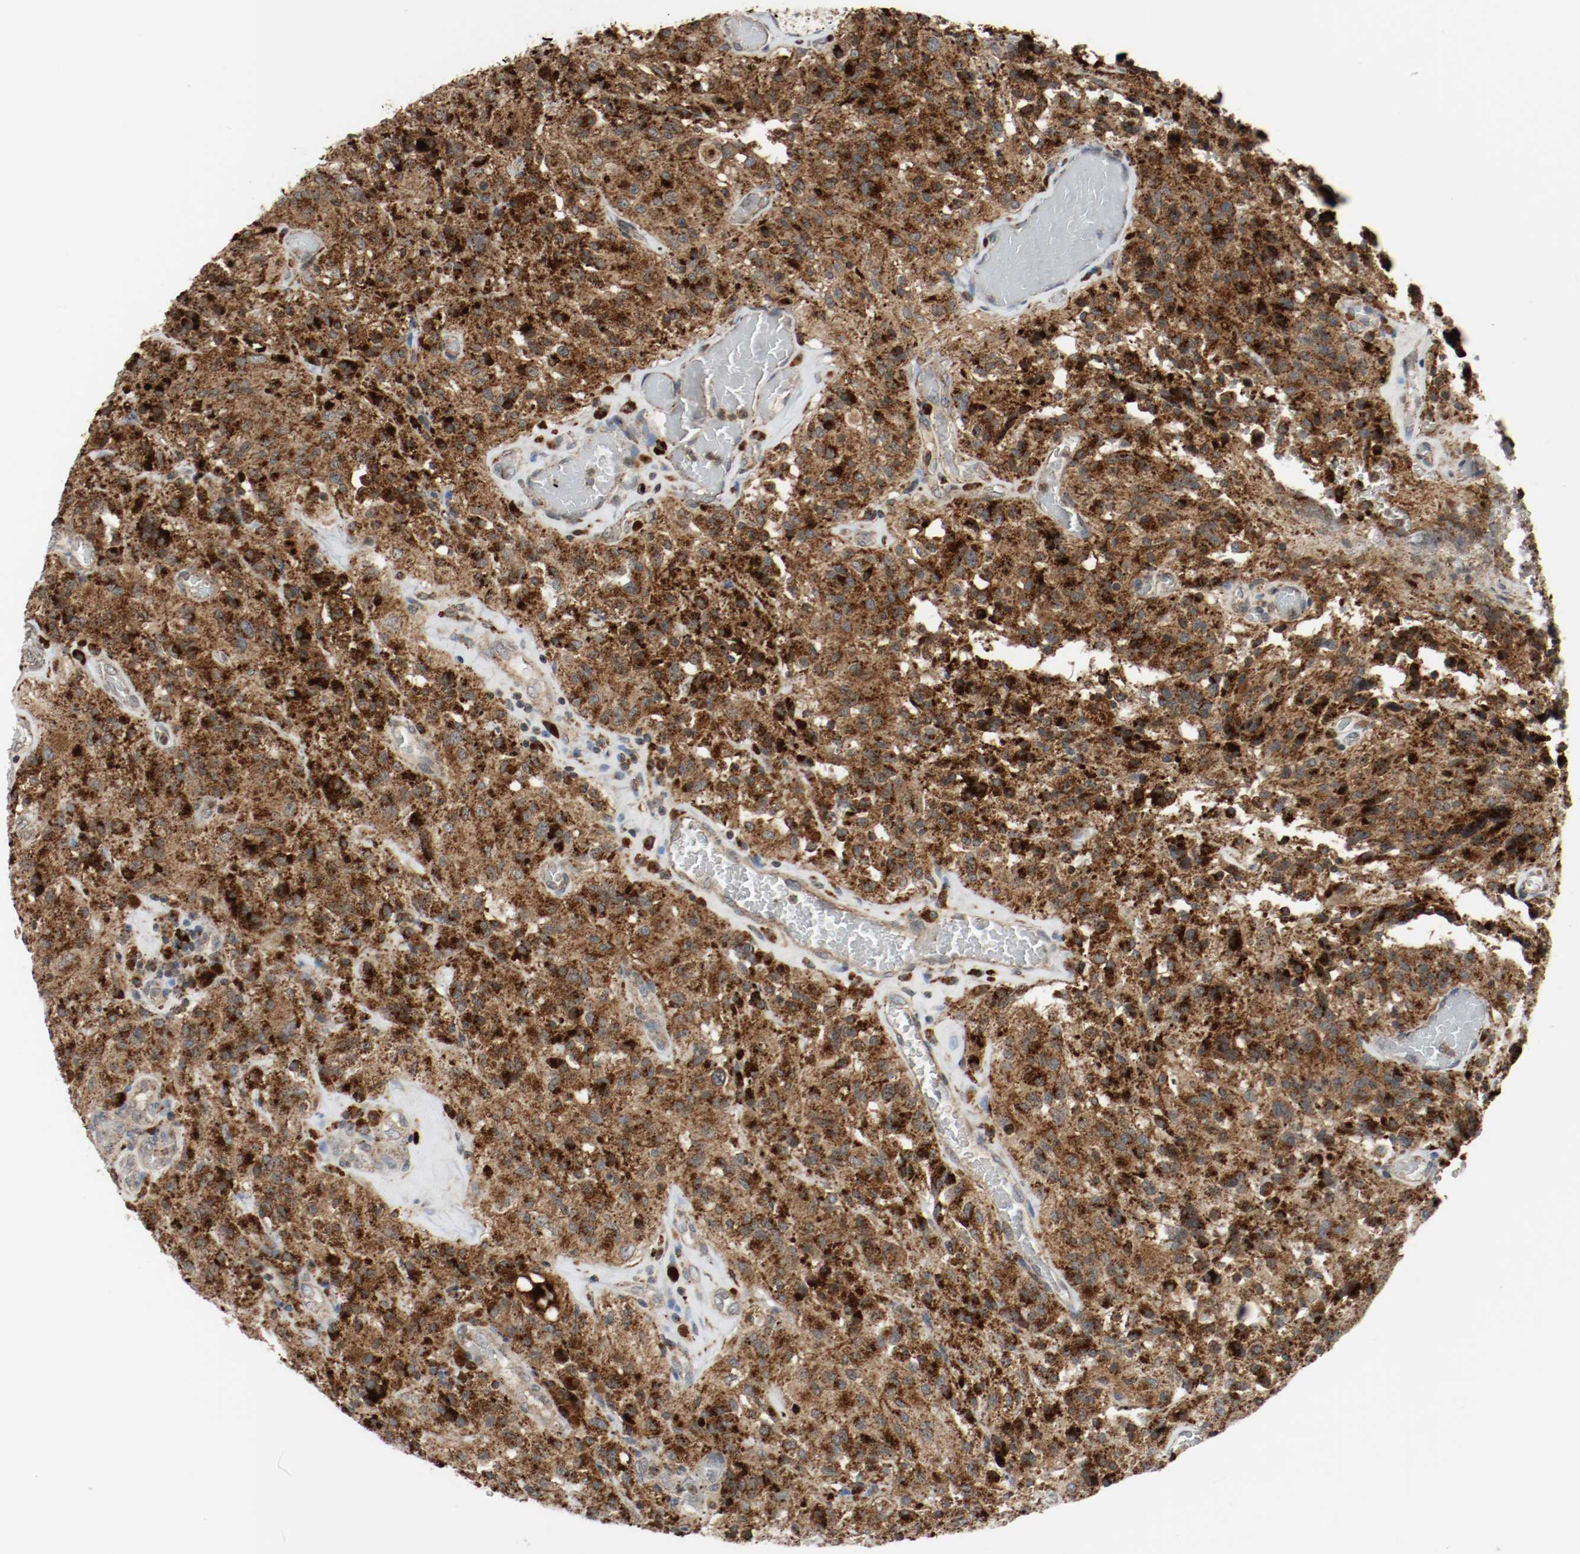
{"staining": {"intensity": "strong", "quantity": ">75%", "location": "cytoplasmic/membranous"}, "tissue": "glioma", "cell_type": "Tumor cells", "image_type": "cancer", "snomed": [{"axis": "morphology", "description": "Normal tissue, NOS"}, {"axis": "morphology", "description": "Glioma, malignant, High grade"}, {"axis": "topography", "description": "Cerebral cortex"}], "caption": "An image of malignant high-grade glioma stained for a protein exhibits strong cytoplasmic/membranous brown staining in tumor cells.", "gene": "LAMP2", "patient": {"sex": "male", "age": 56}}